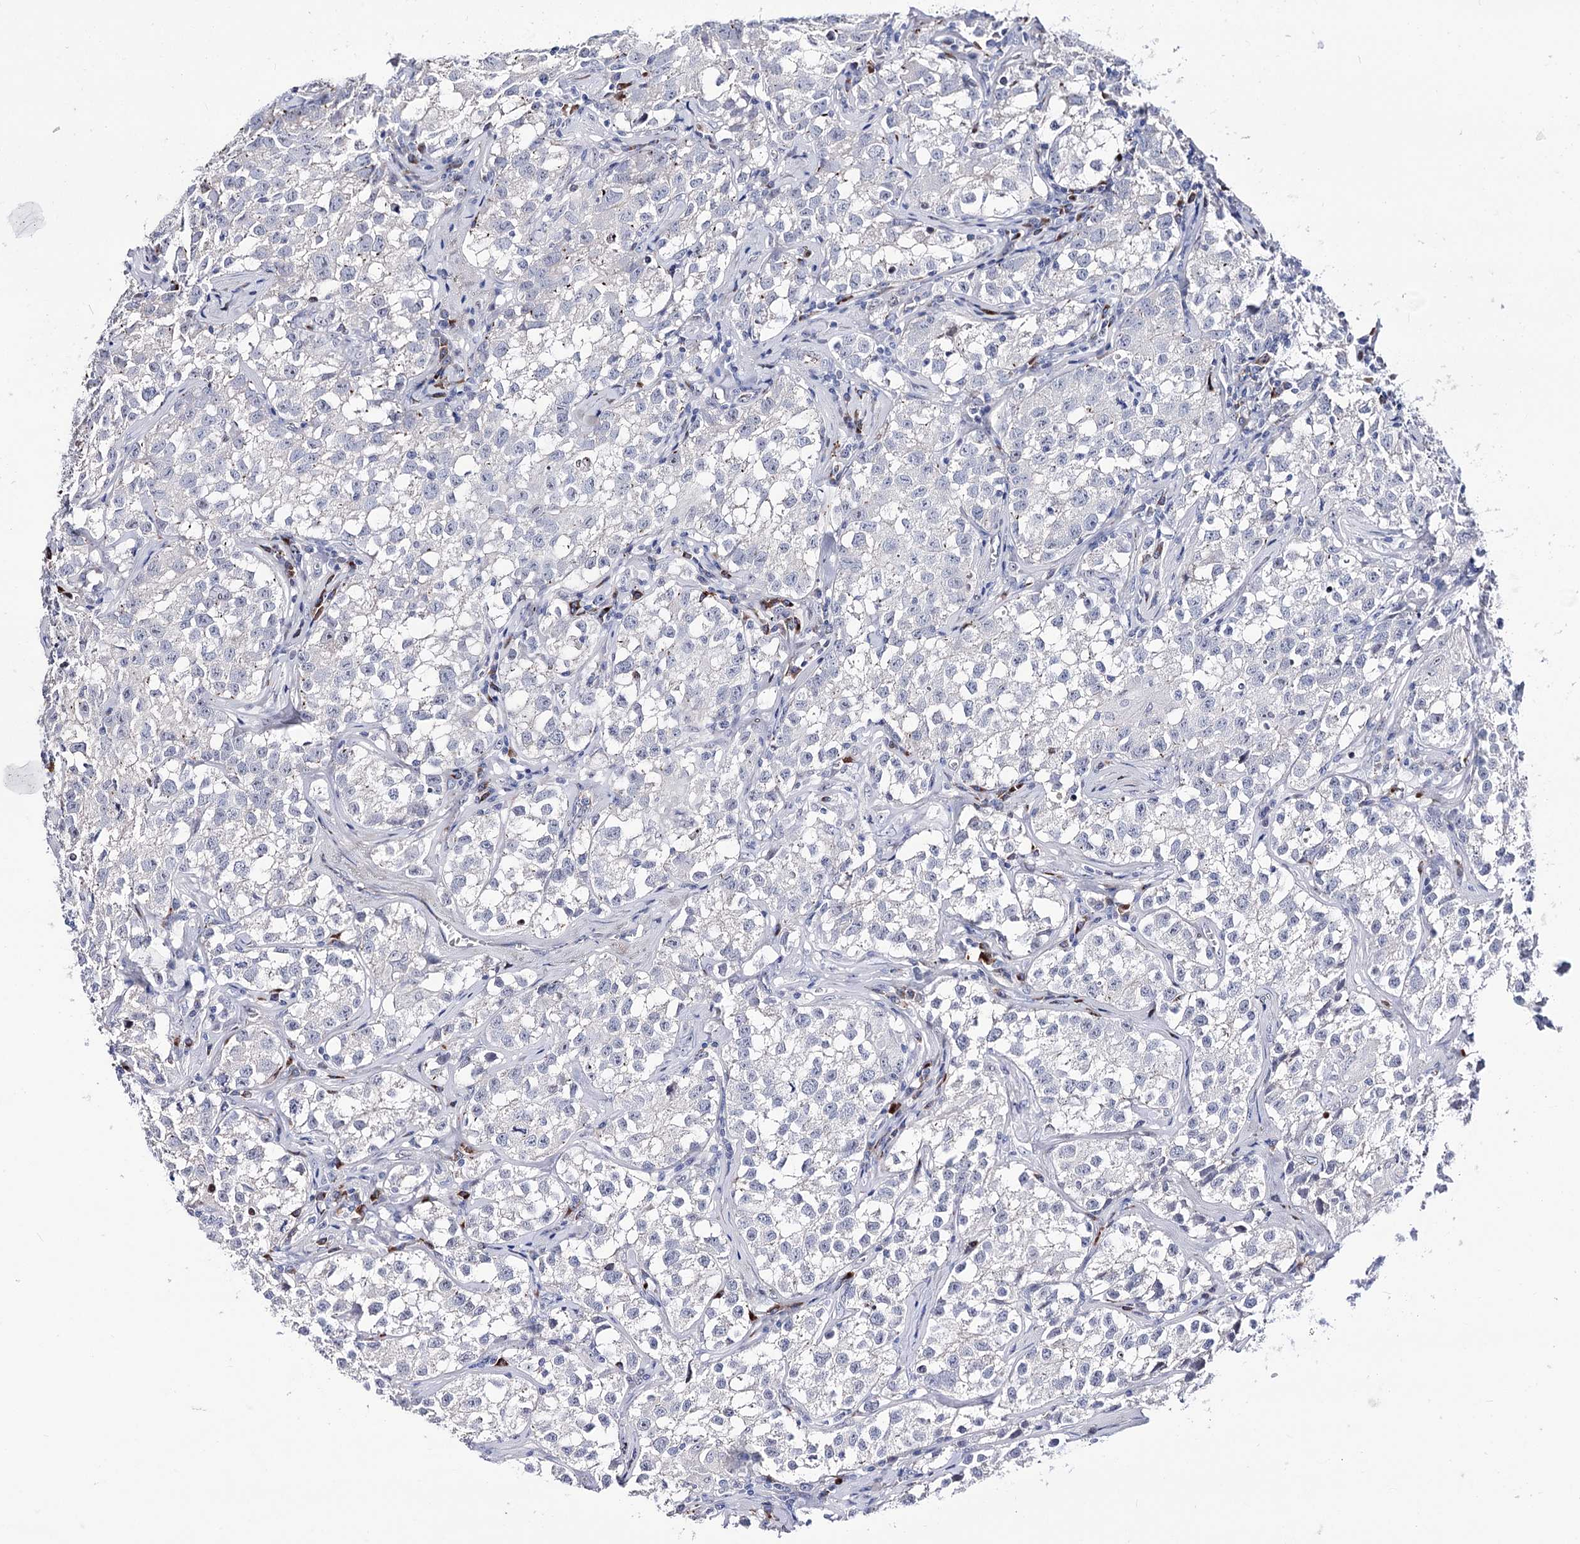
{"staining": {"intensity": "negative", "quantity": "none", "location": "none"}, "tissue": "testis cancer", "cell_type": "Tumor cells", "image_type": "cancer", "snomed": [{"axis": "morphology", "description": "Seminoma, NOS"}, {"axis": "morphology", "description": "Carcinoma, Embryonal, NOS"}, {"axis": "topography", "description": "Testis"}], "caption": "Immunohistochemistry (IHC) photomicrograph of human testis cancer stained for a protein (brown), which shows no positivity in tumor cells.", "gene": "PCGF5", "patient": {"sex": "male", "age": 43}}